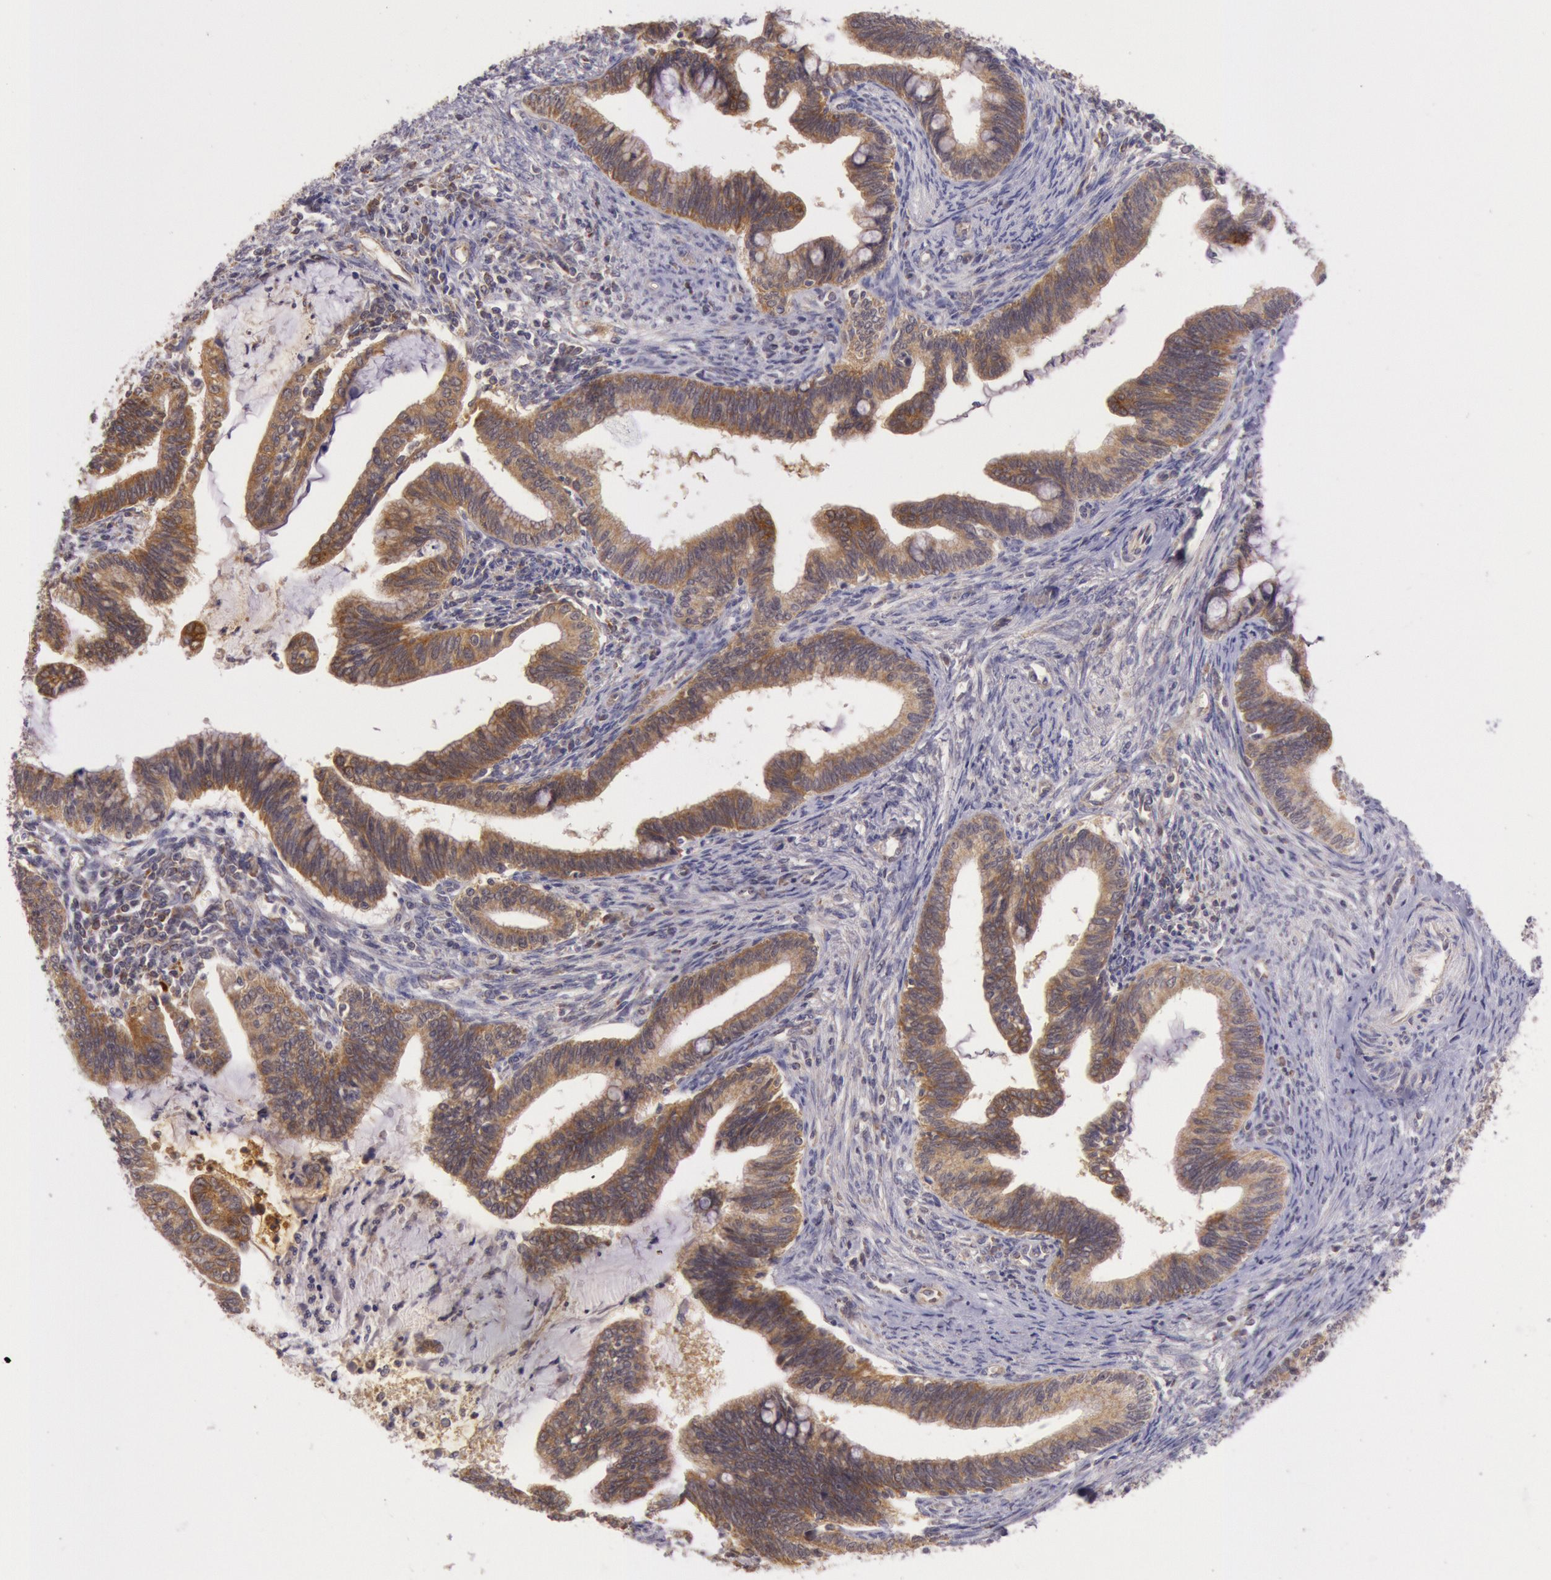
{"staining": {"intensity": "strong", "quantity": ">75%", "location": "cytoplasmic/membranous"}, "tissue": "cervical cancer", "cell_type": "Tumor cells", "image_type": "cancer", "snomed": [{"axis": "morphology", "description": "Adenocarcinoma, NOS"}, {"axis": "topography", "description": "Cervix"}], "caption": "A brown stain highlights strong cytoplasmic/membranous staining of a protein in human adenocarcinoma (cervical) tumor cells.", "gene": "CDK16", "patient": {"sex": "female", "age": 36}}